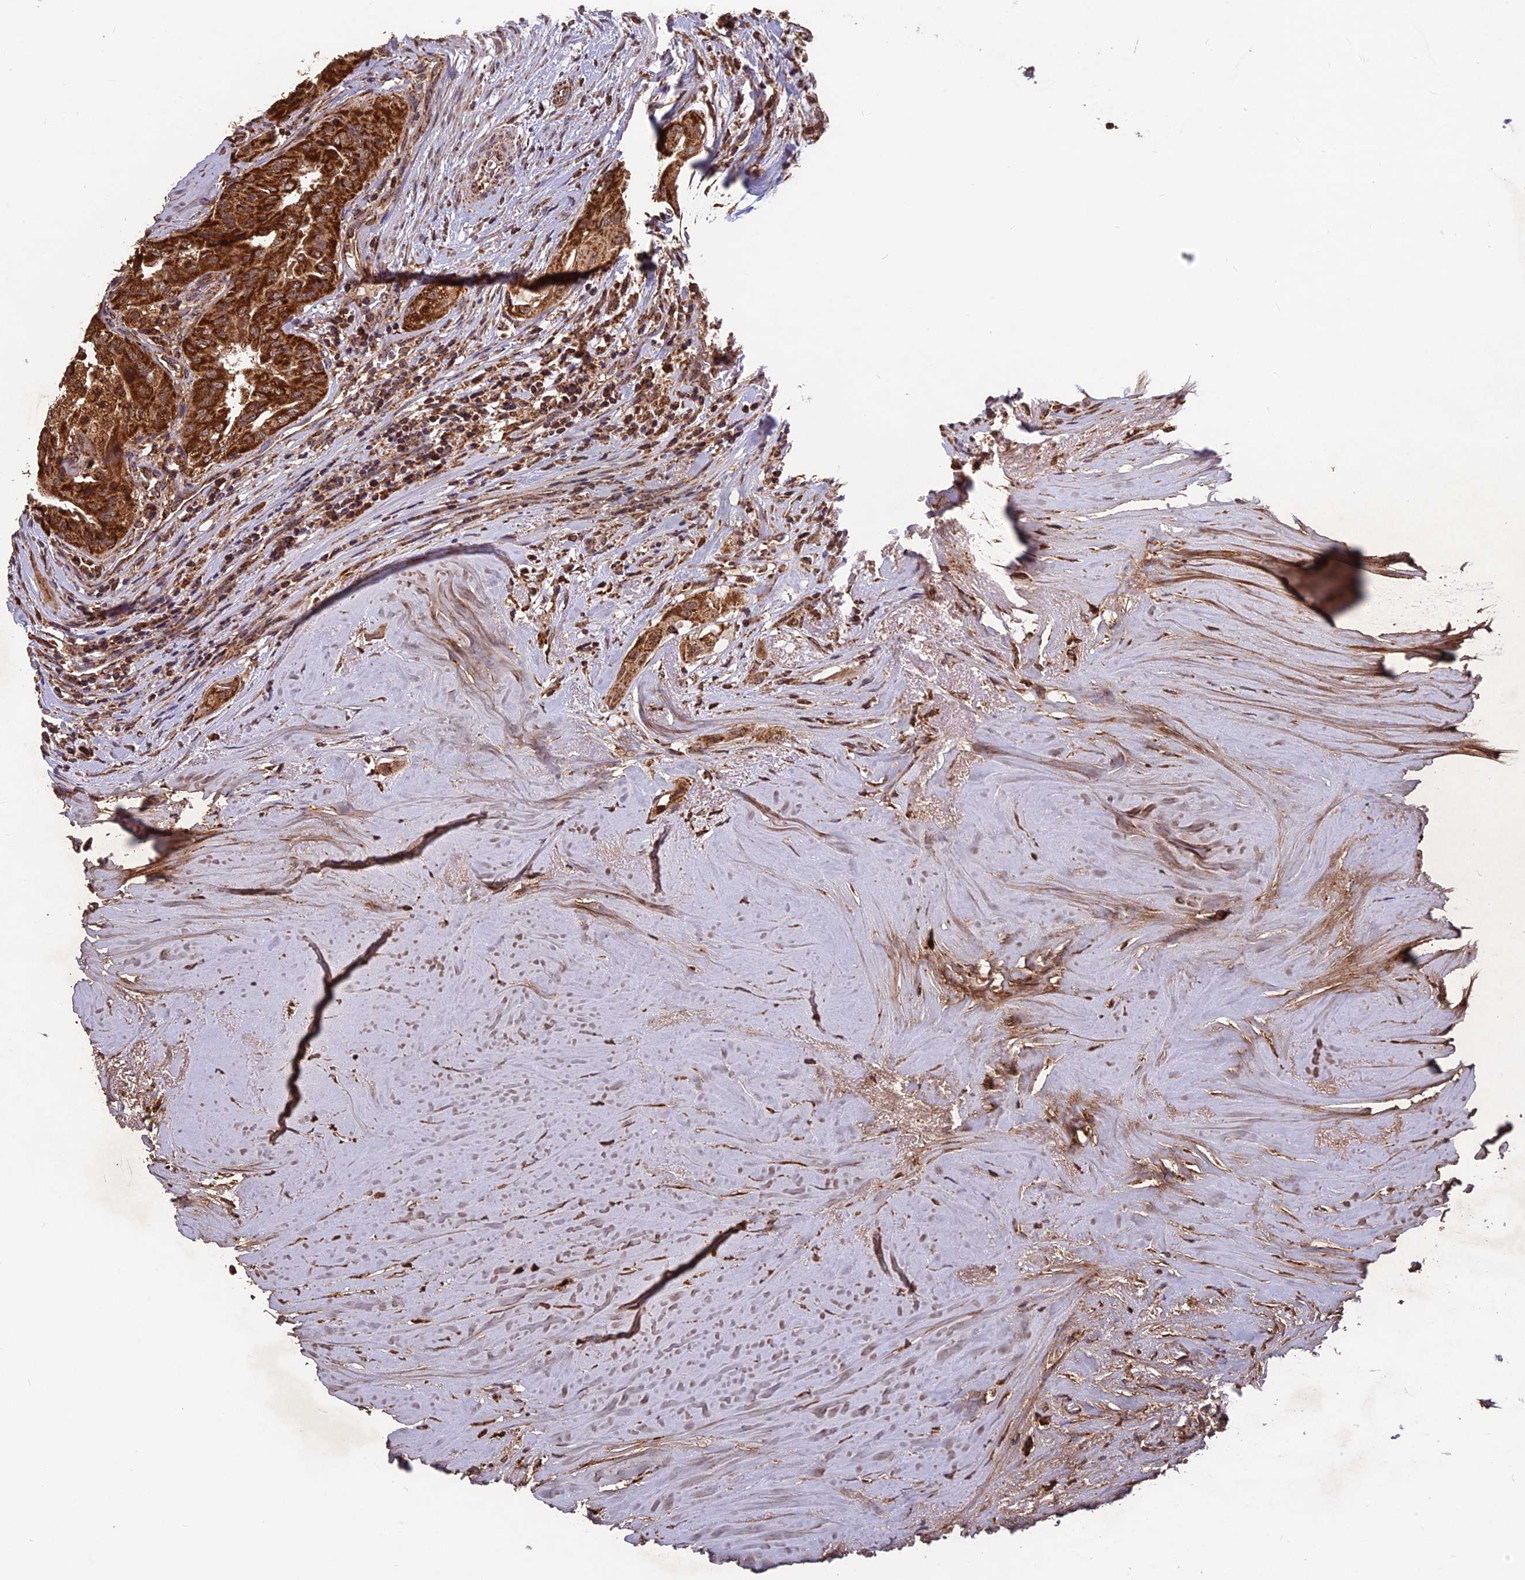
{"staining": {"intensity": "strong", "quantity": ">75%", "location": "cytoplasmic/membranous"}, "tissue": "thyroid cancer", "cell_type": "Tumor cells", "image_type": "cancer", "snomed": [{"axis": "morphology", "description": "Papillary adenocarcinoma, NOS"}, {"axis": "topography", "description": "Thyroid gland"}], "caption": "Immunohistochemistry image of human thyroid cancer stained for a protein (brown), which shows high levels of strong cytoplasmic/membranous positivity in about >75% of tumor cells.", "gene": "CCDC15", "patient": {"sex": "female", "age": 59}}